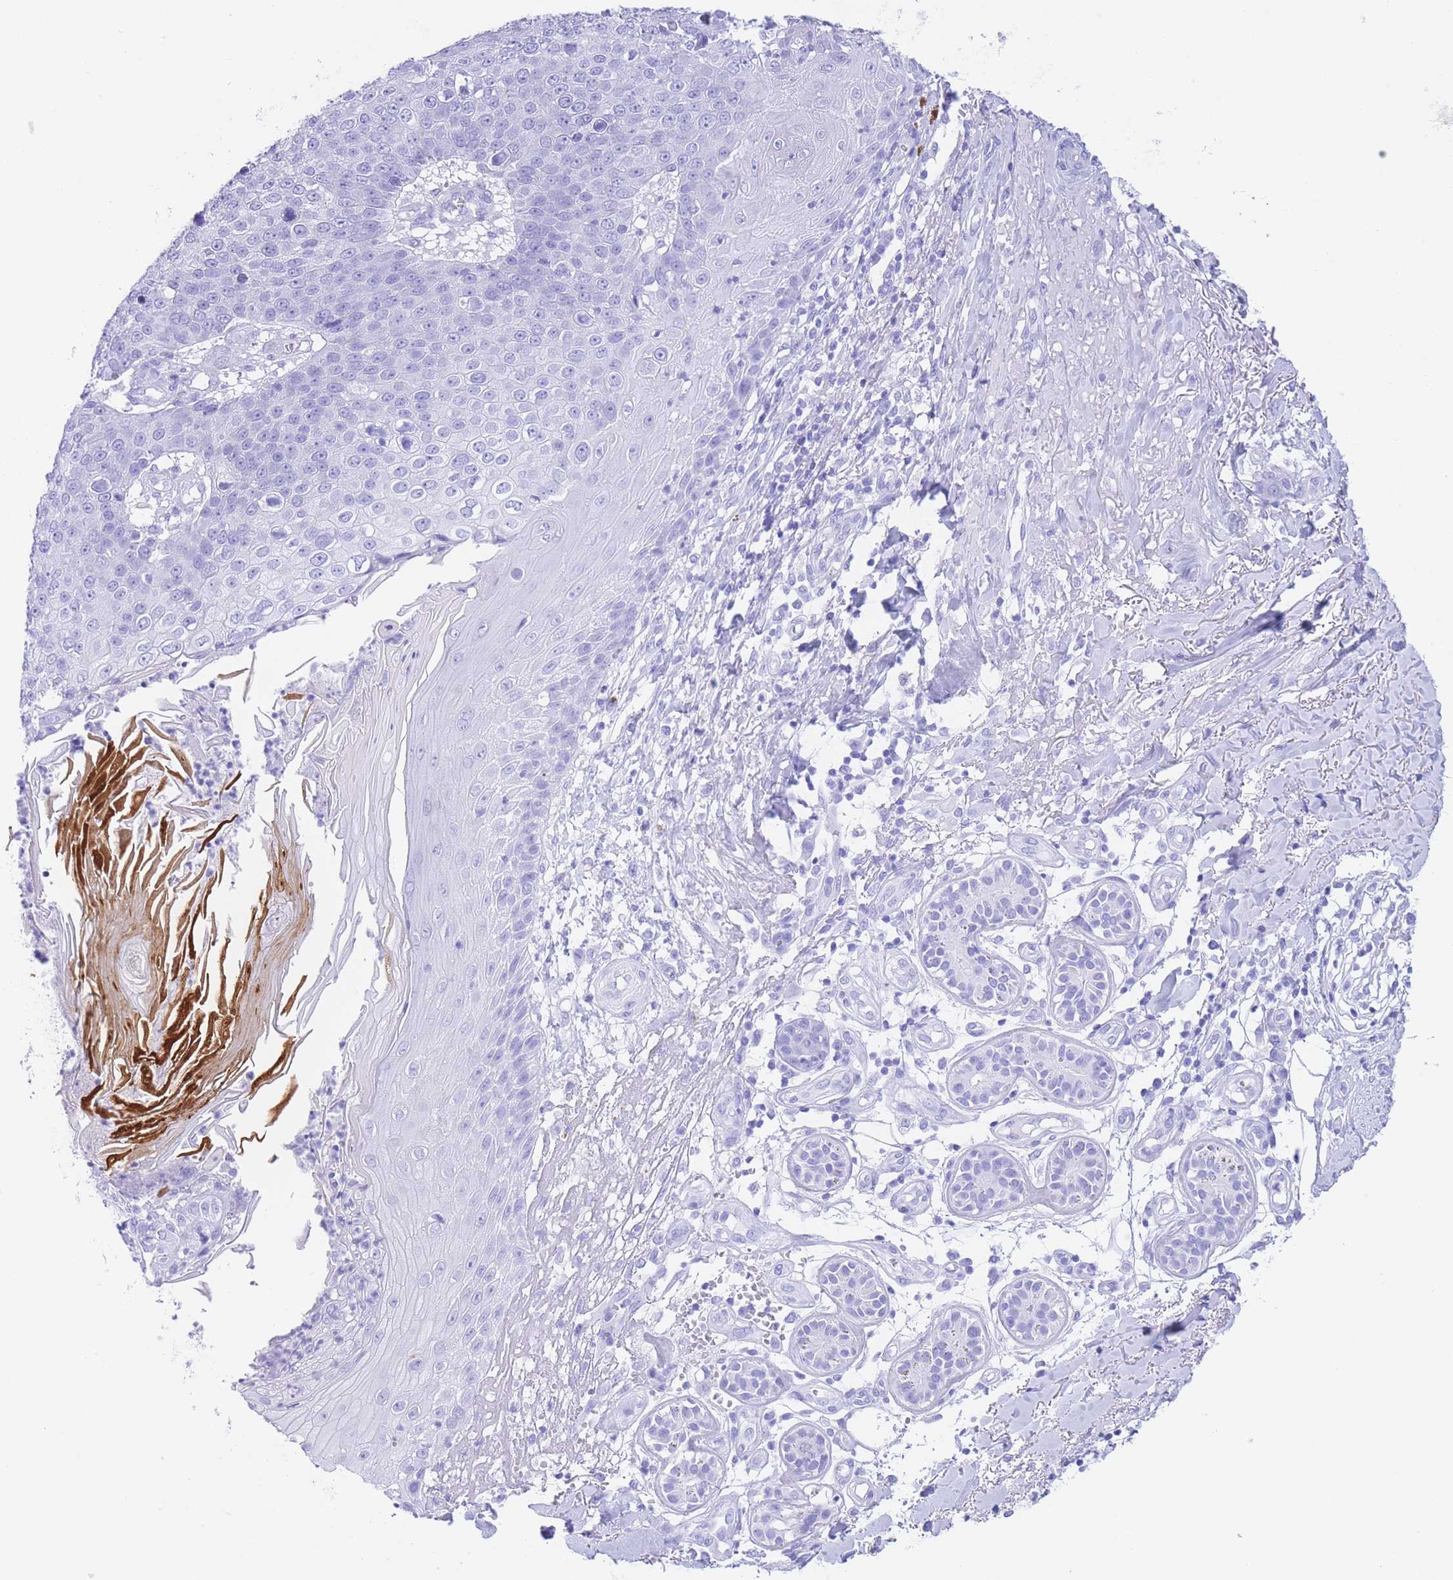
{"staining": {"intensity": "negative", "quantity": "none", "location": "none"}, "tissue": "skin cancer", "cell_type": "Tumor cells", "image_type": "cancer", "snomed": [{"axis": "morphology", "description": "Squamous cell carcinoma, NOS"}, {"axis": "topography", "description": "Skin"}], "caption": "This is an IHC photomicrograph of human squamous cell carcinoma (skin). There is no positivity in tumor cells.", "gene": "SLCO1B3", "patient": {"sex": "male", "age": 71}}